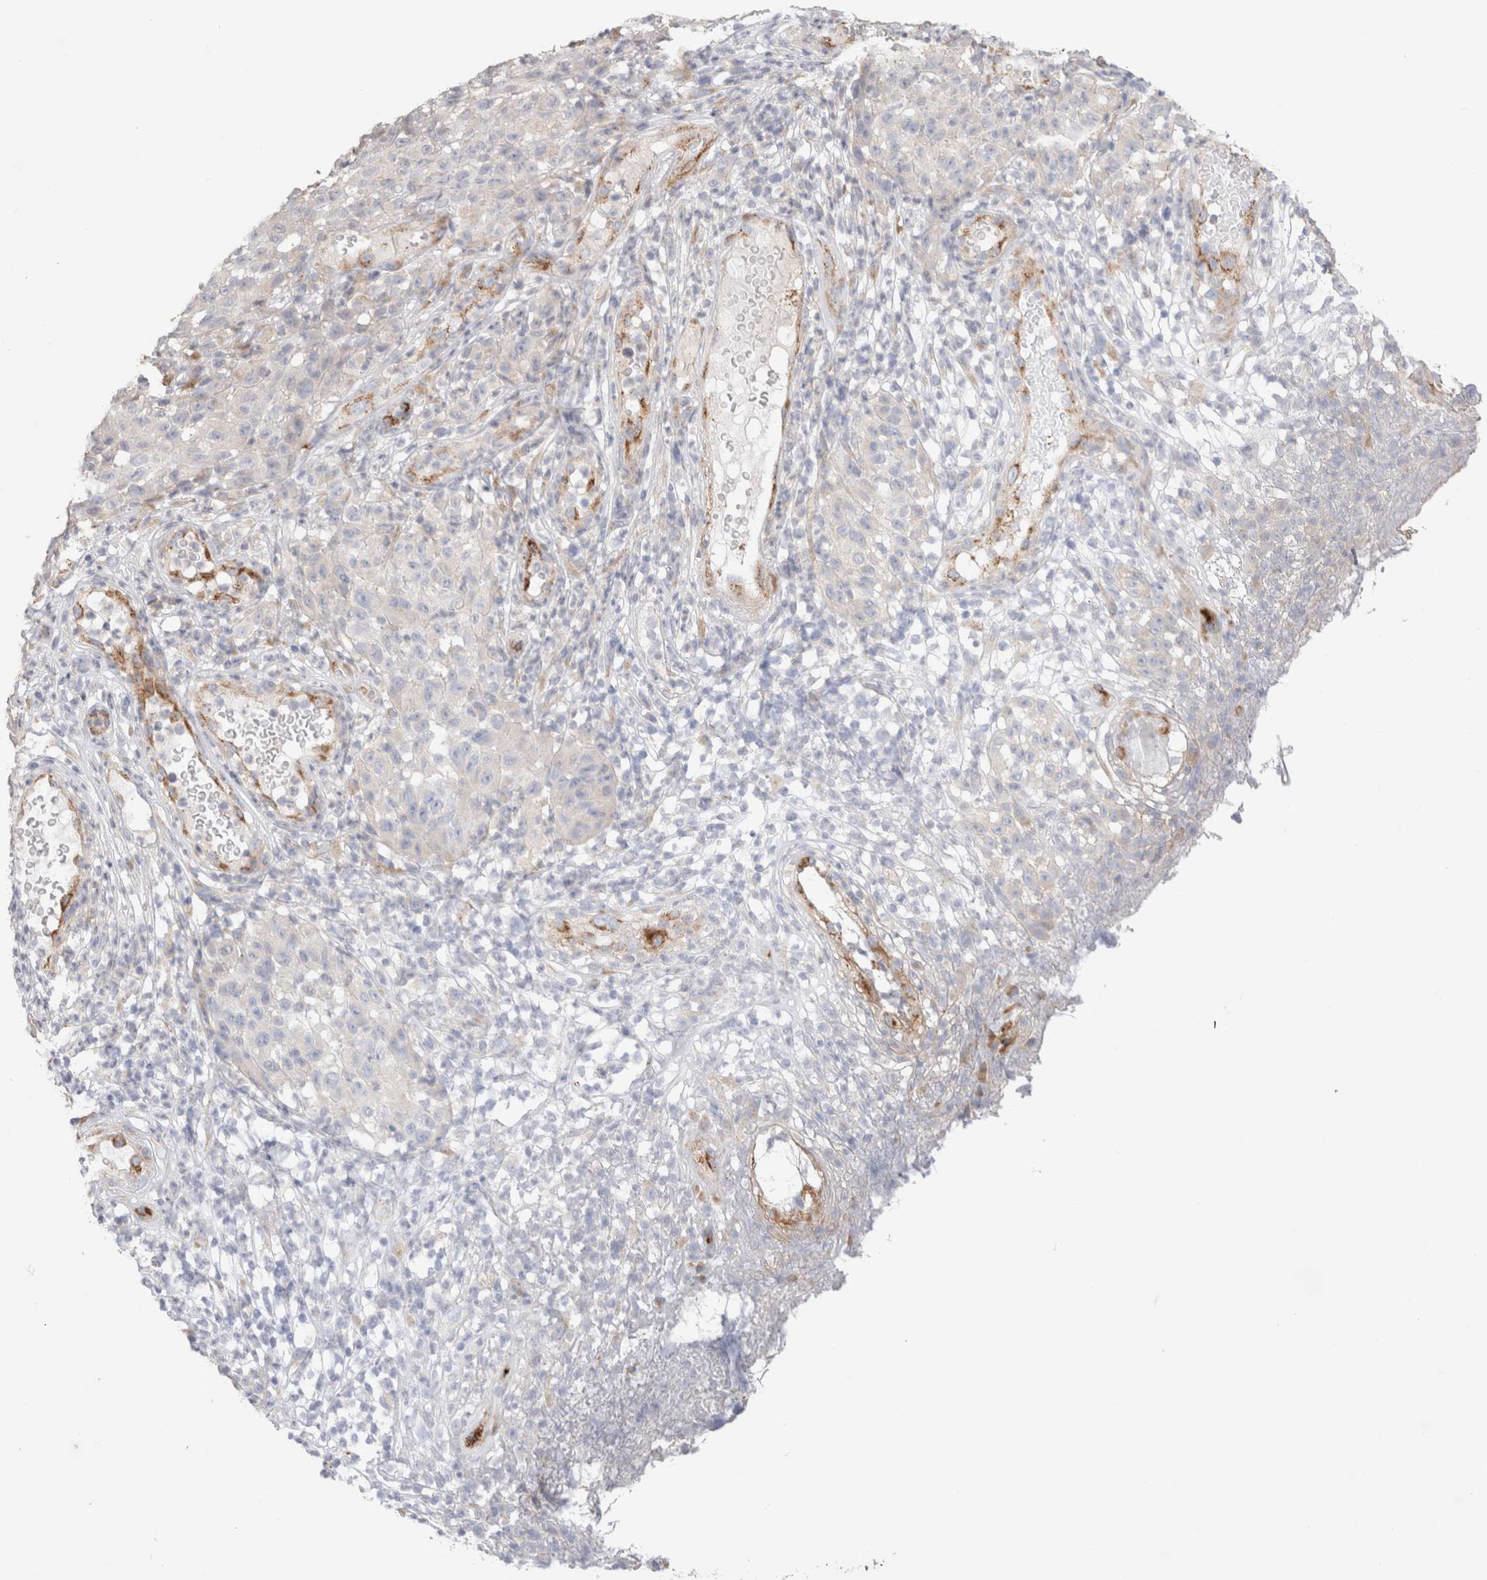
{"staining": {"intensity": "negative", "quantity": "none", "location": "none"}, "tissue": "melanoma", "cell_type": "Tumor cells", "image_type": "cancer", "snomed": [{"axis": "morphology", "description": "Malignant melanoma, NOS"}, {"axis": "topography", "description": "Skin"}], "caption": "Tumor cells are negative for brown protein staining in melanoma.", "gene": "CNPY4", "patient": {"sex": "female", "age": 82}}